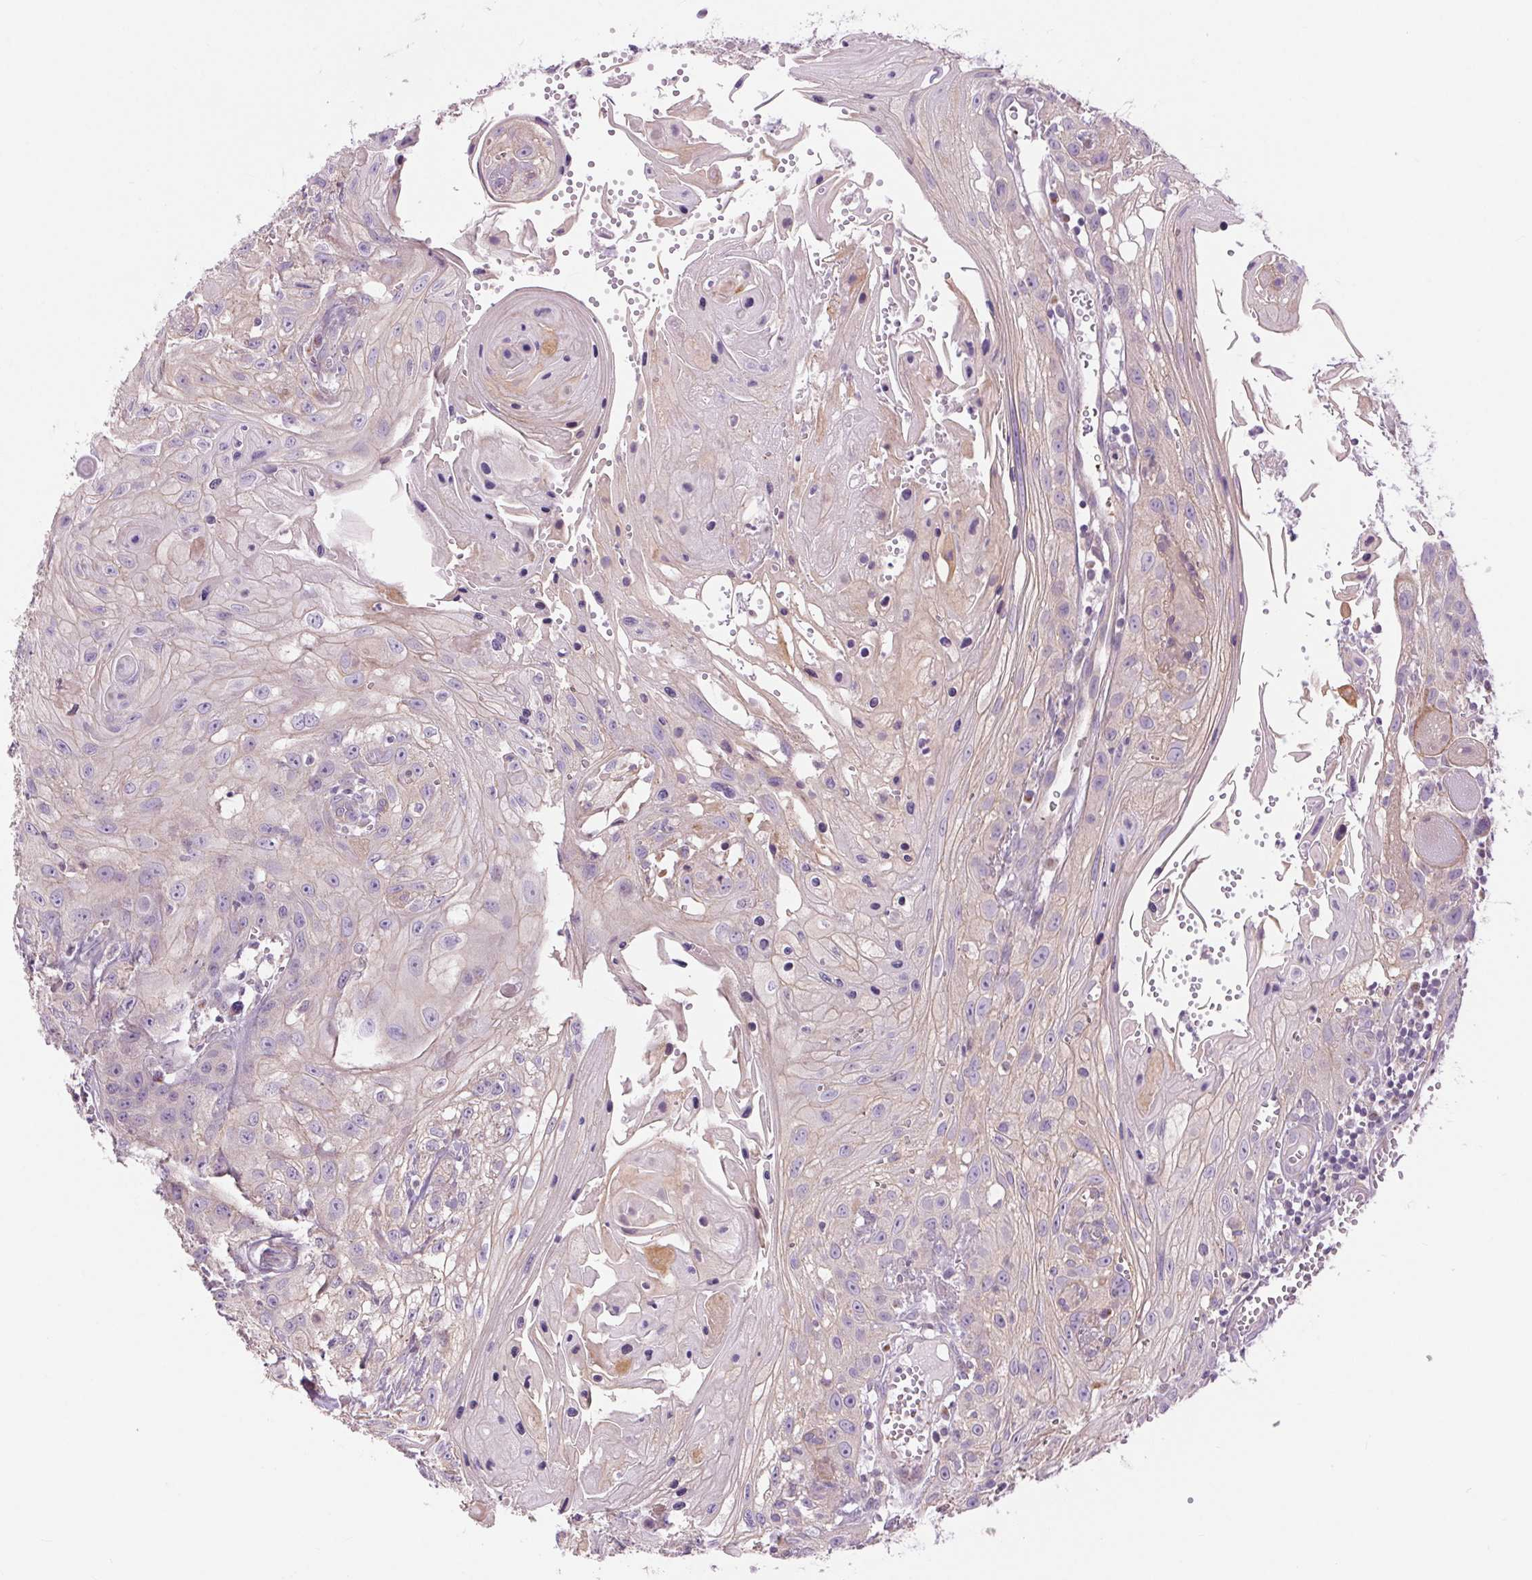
{"staining": {"intensity": "negative", "quantity": "none", "location": "none"}, "tissue": "head and neck cancer", "cell_type": "Tumor cells", "image_type": "cancer", "snomed": [{"axis": "morphology", "description": "Squamous cell carcinoma, NOS"}, {"axis": "topography", "description": "Oral tissue"}, {"axis": "topography", "description": "Head-Neck"}], "caption": "There is no significant staining in tumor cells of squamous cell carcinoma (head and neck).", "gene": "CTNNA3", "patient": {"sex": "male", "age": 58}}